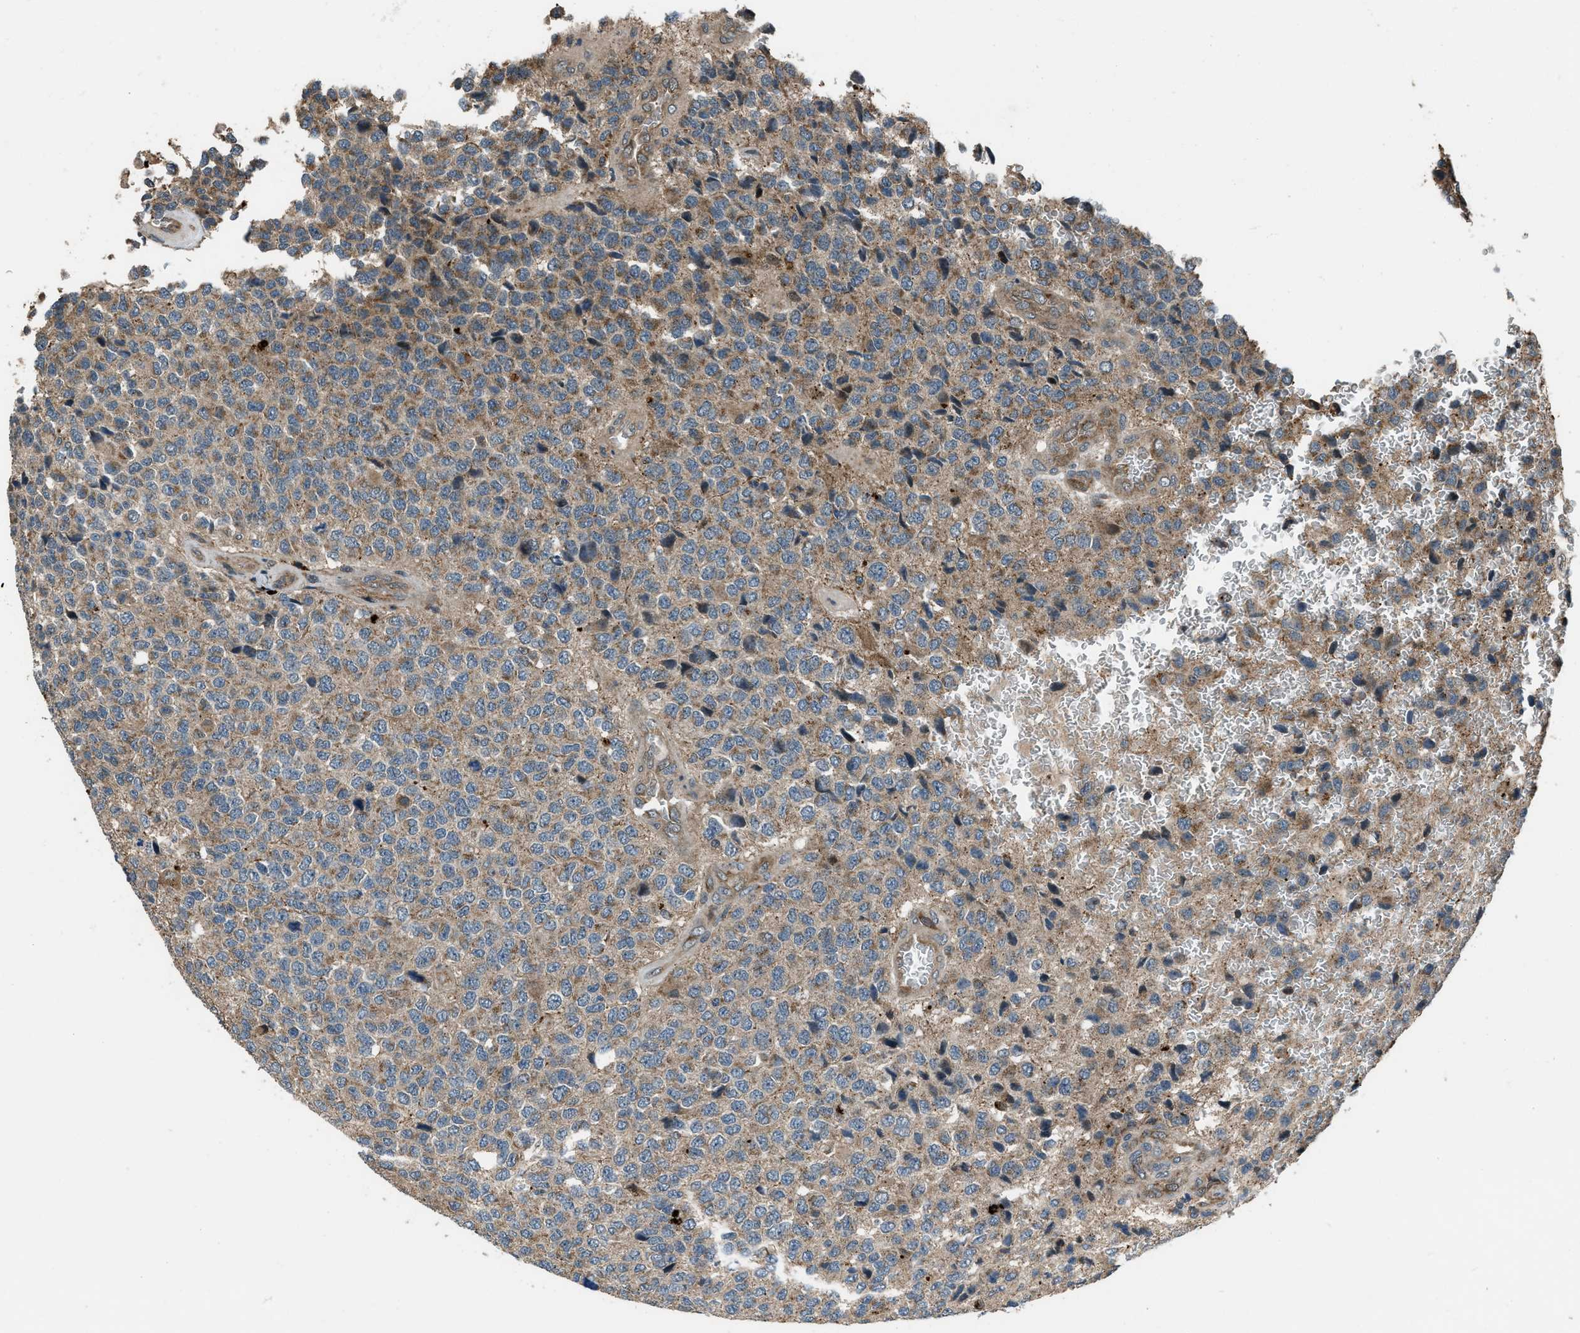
{"staining": {"intensity": "moderate", "quantity": "25%-75%", "location": "cytoplasmic/membranous"}, "tissue": "glioma", "cell_type": "Tumor cells", "image_type": "cancer", "snomed": [{"axis": "morphology", "description": "Glioma, malignant, High grade"}, {"axis": "topography", "description": "pancreas cauda"}], "caption": "IHC of human glioma displays medium levels of moderate cytoplasmic/membranous expression in approximately 25%-75% of tumor cells.", "gene": "IRAK4", "patient": {"sex": "male", "age": 60}}